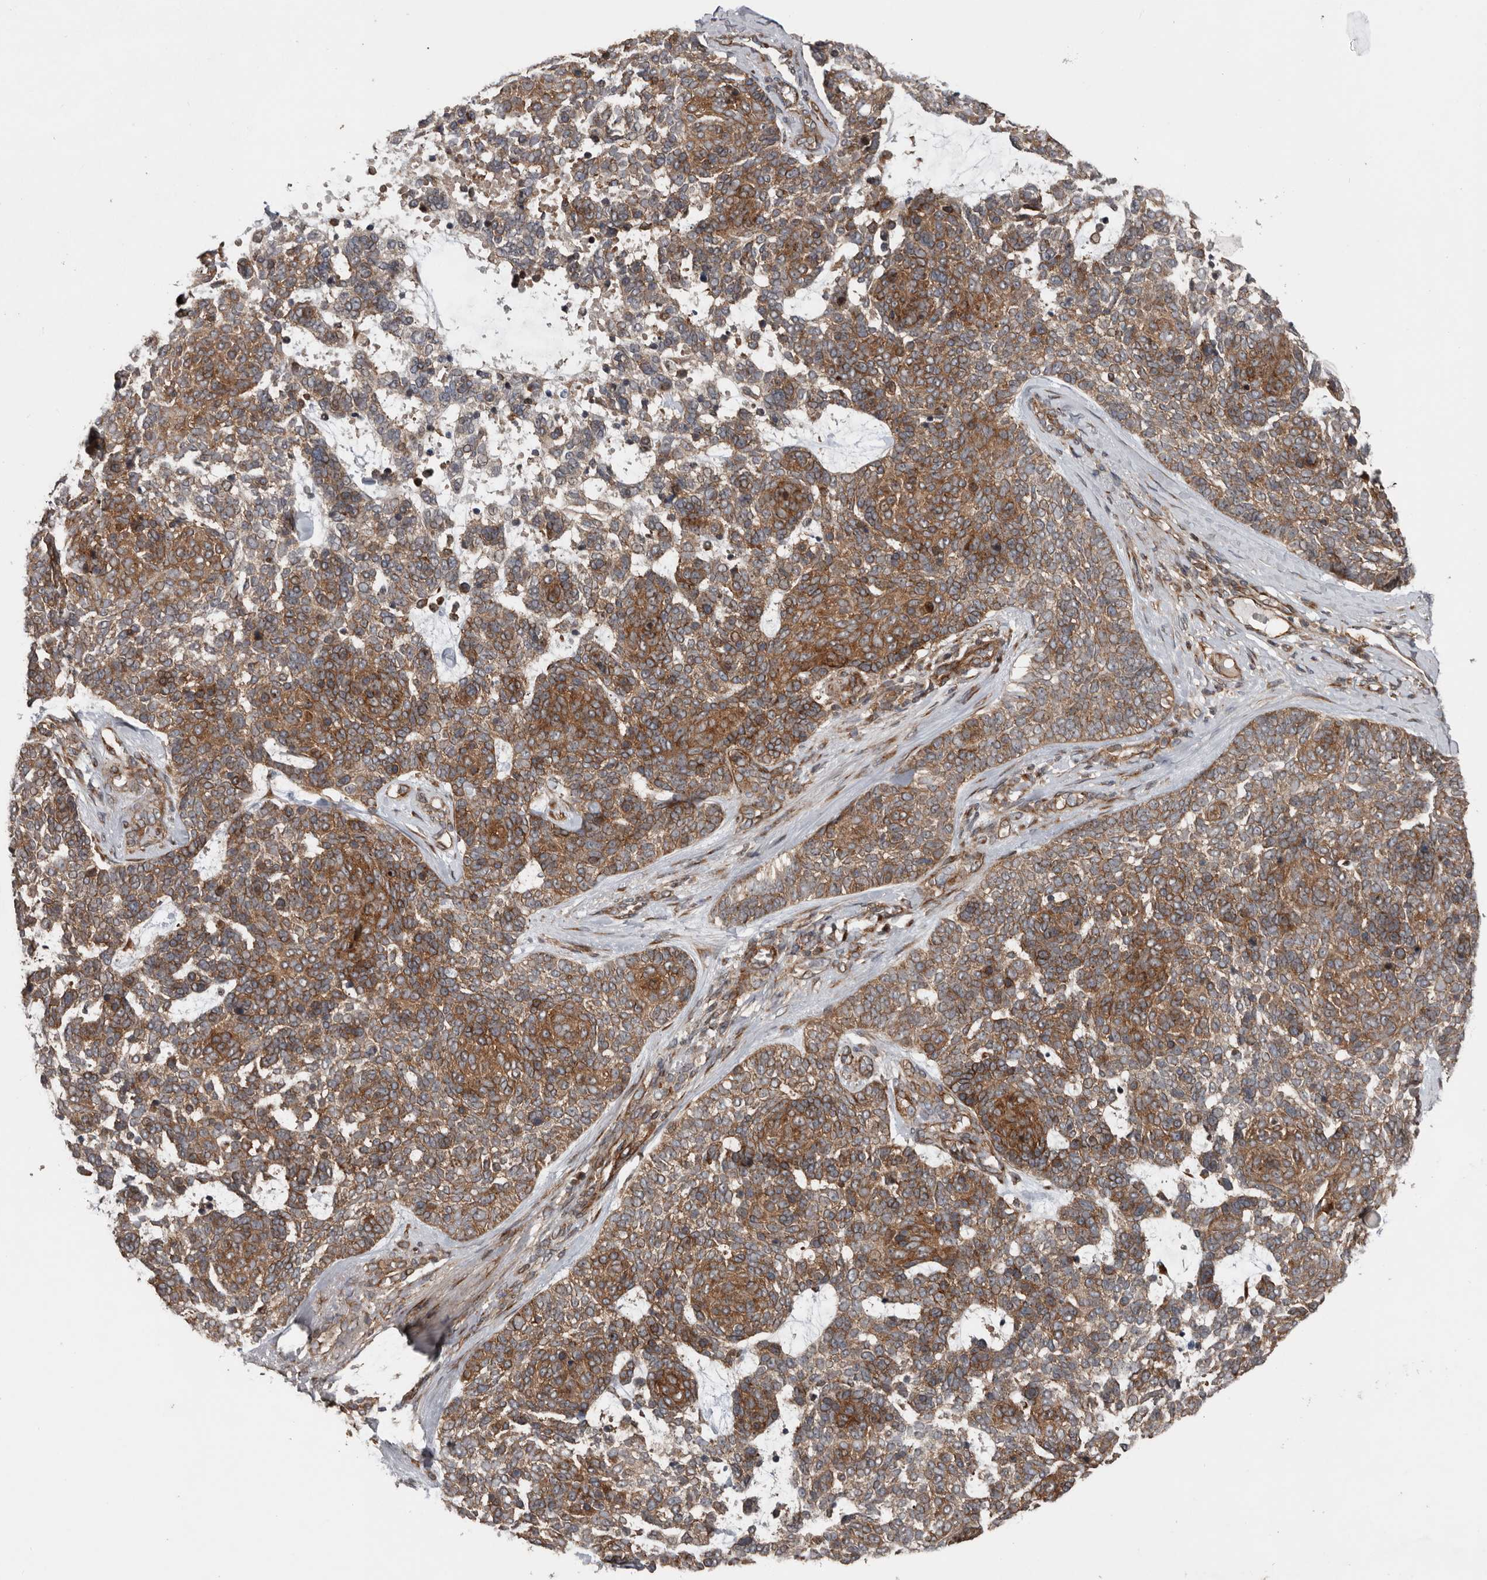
{"staining": {"intensity": "moderate", "quantity": ">75%", "location": "cytoplasmic/membranous"}, "tissue": "skin cancer", "cell_type": "Tumor cells", "image_type": "cancer", "snomed": [{"axis": "morphology", "description": "Basal cell carcinoma"}, {"axis": "topography", "description": "Skin"}], "caption": "Immunohistochemistry (IHC) (DAB (3,3'-diaminobenzidine)) staining of skin cancer (basal cell carcinoma) exhibits moderate cytoplasmic/membranous protein positivity in approximately >75% of tumor cells. Nuclei are stained in blue.", "gene": "CCDC190", "patient": {"sex": "female", "age": 81}}